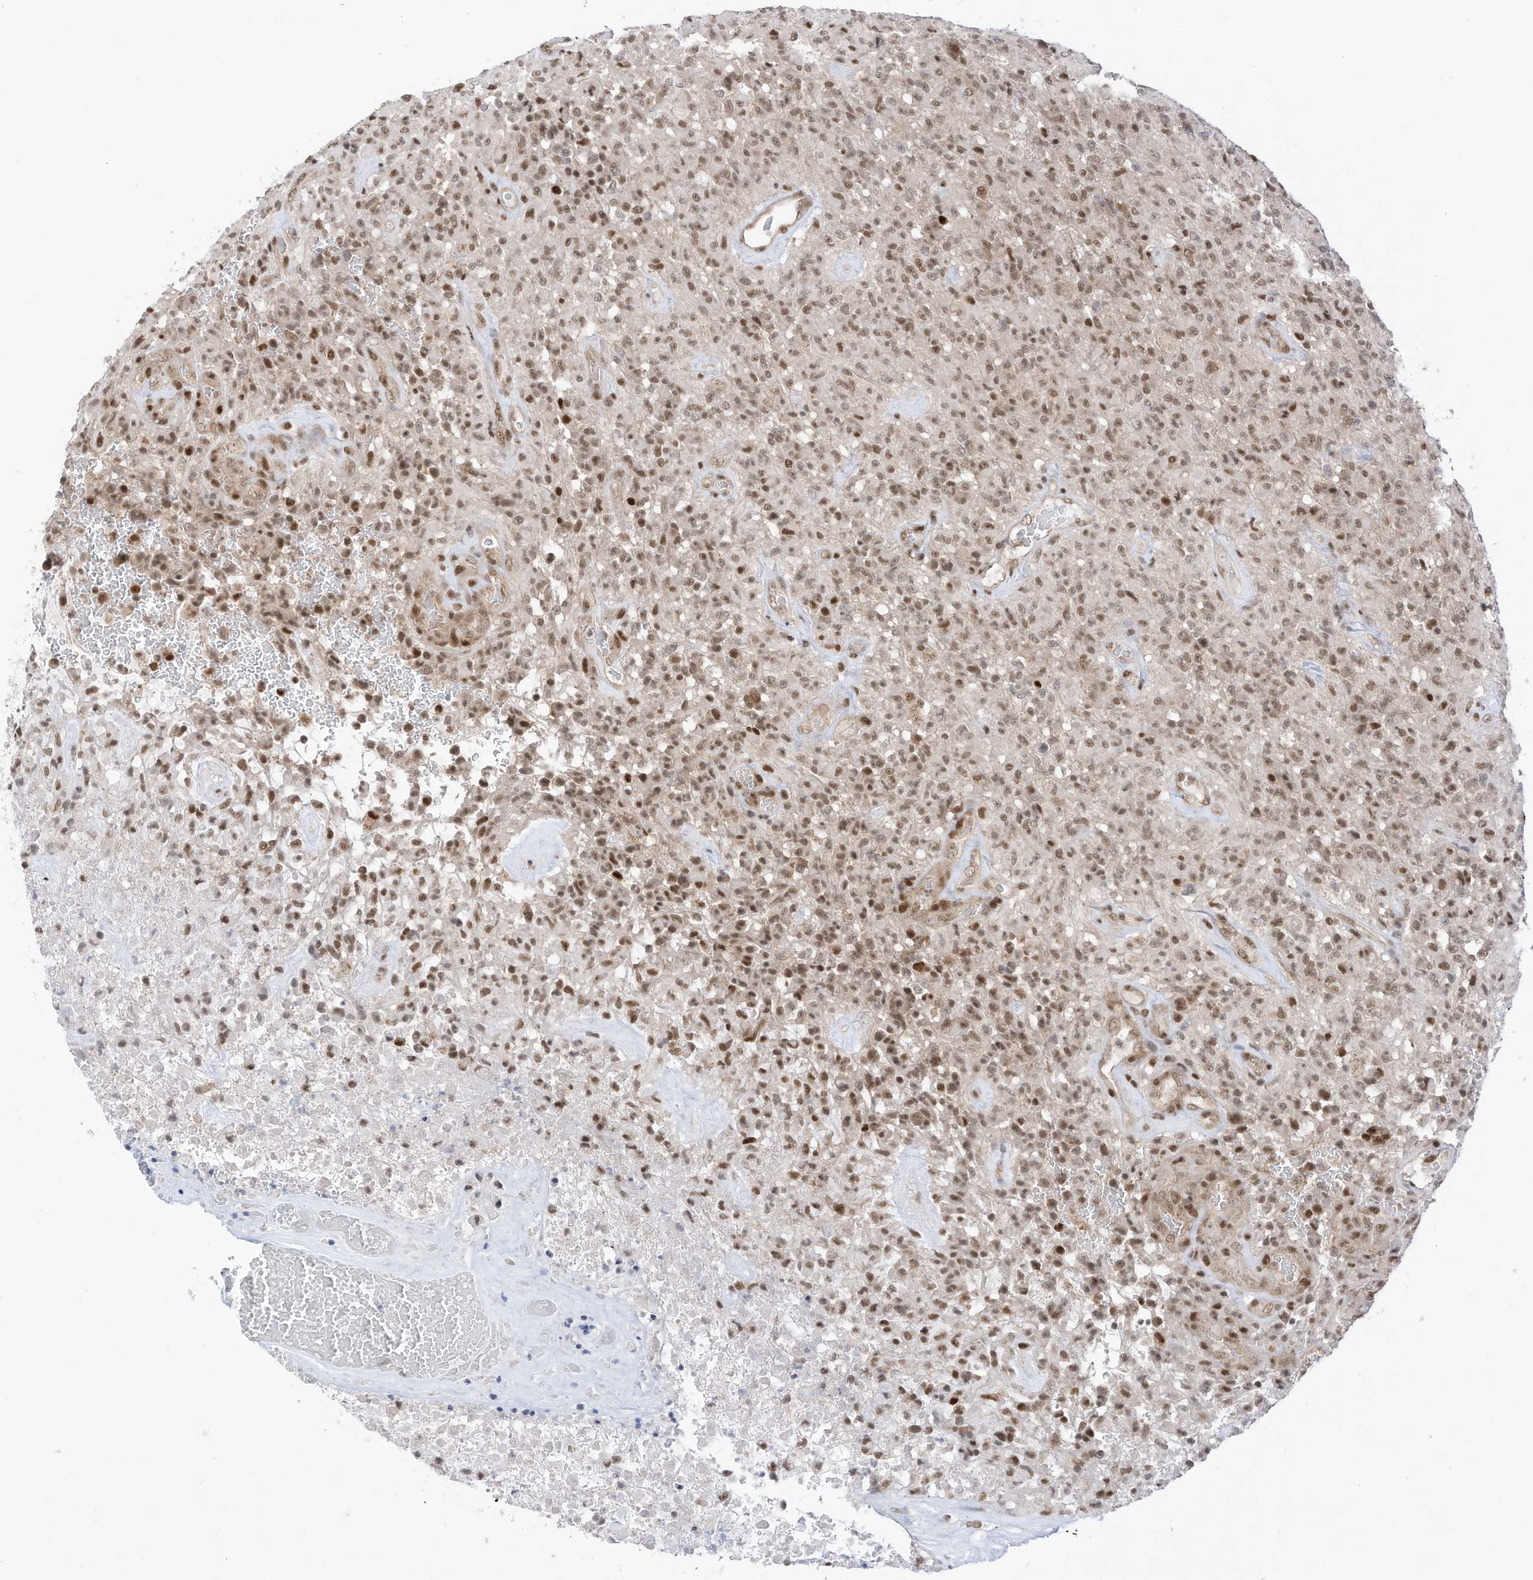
{"staining": {"intensity": "weak", "quantity": "25%-75%", "location": "nuclear"}, "tissue": "glioma", "cell_type": "Tumor cells", "image_type": "cancer", "snomed": [{"axis": "morphology", "description": "Glioma, malignant, High grade"}, {"axis": "topography", "description": "Brain"}], "caption": "There is low levels of weak nuclear expression in tumor cells of malignant glioma (high-grade), as demonstrated by immunohistochemical staining (brown color).", "gene": "AURKAIP1", "patient": {"sex": "female", "age": 57}}